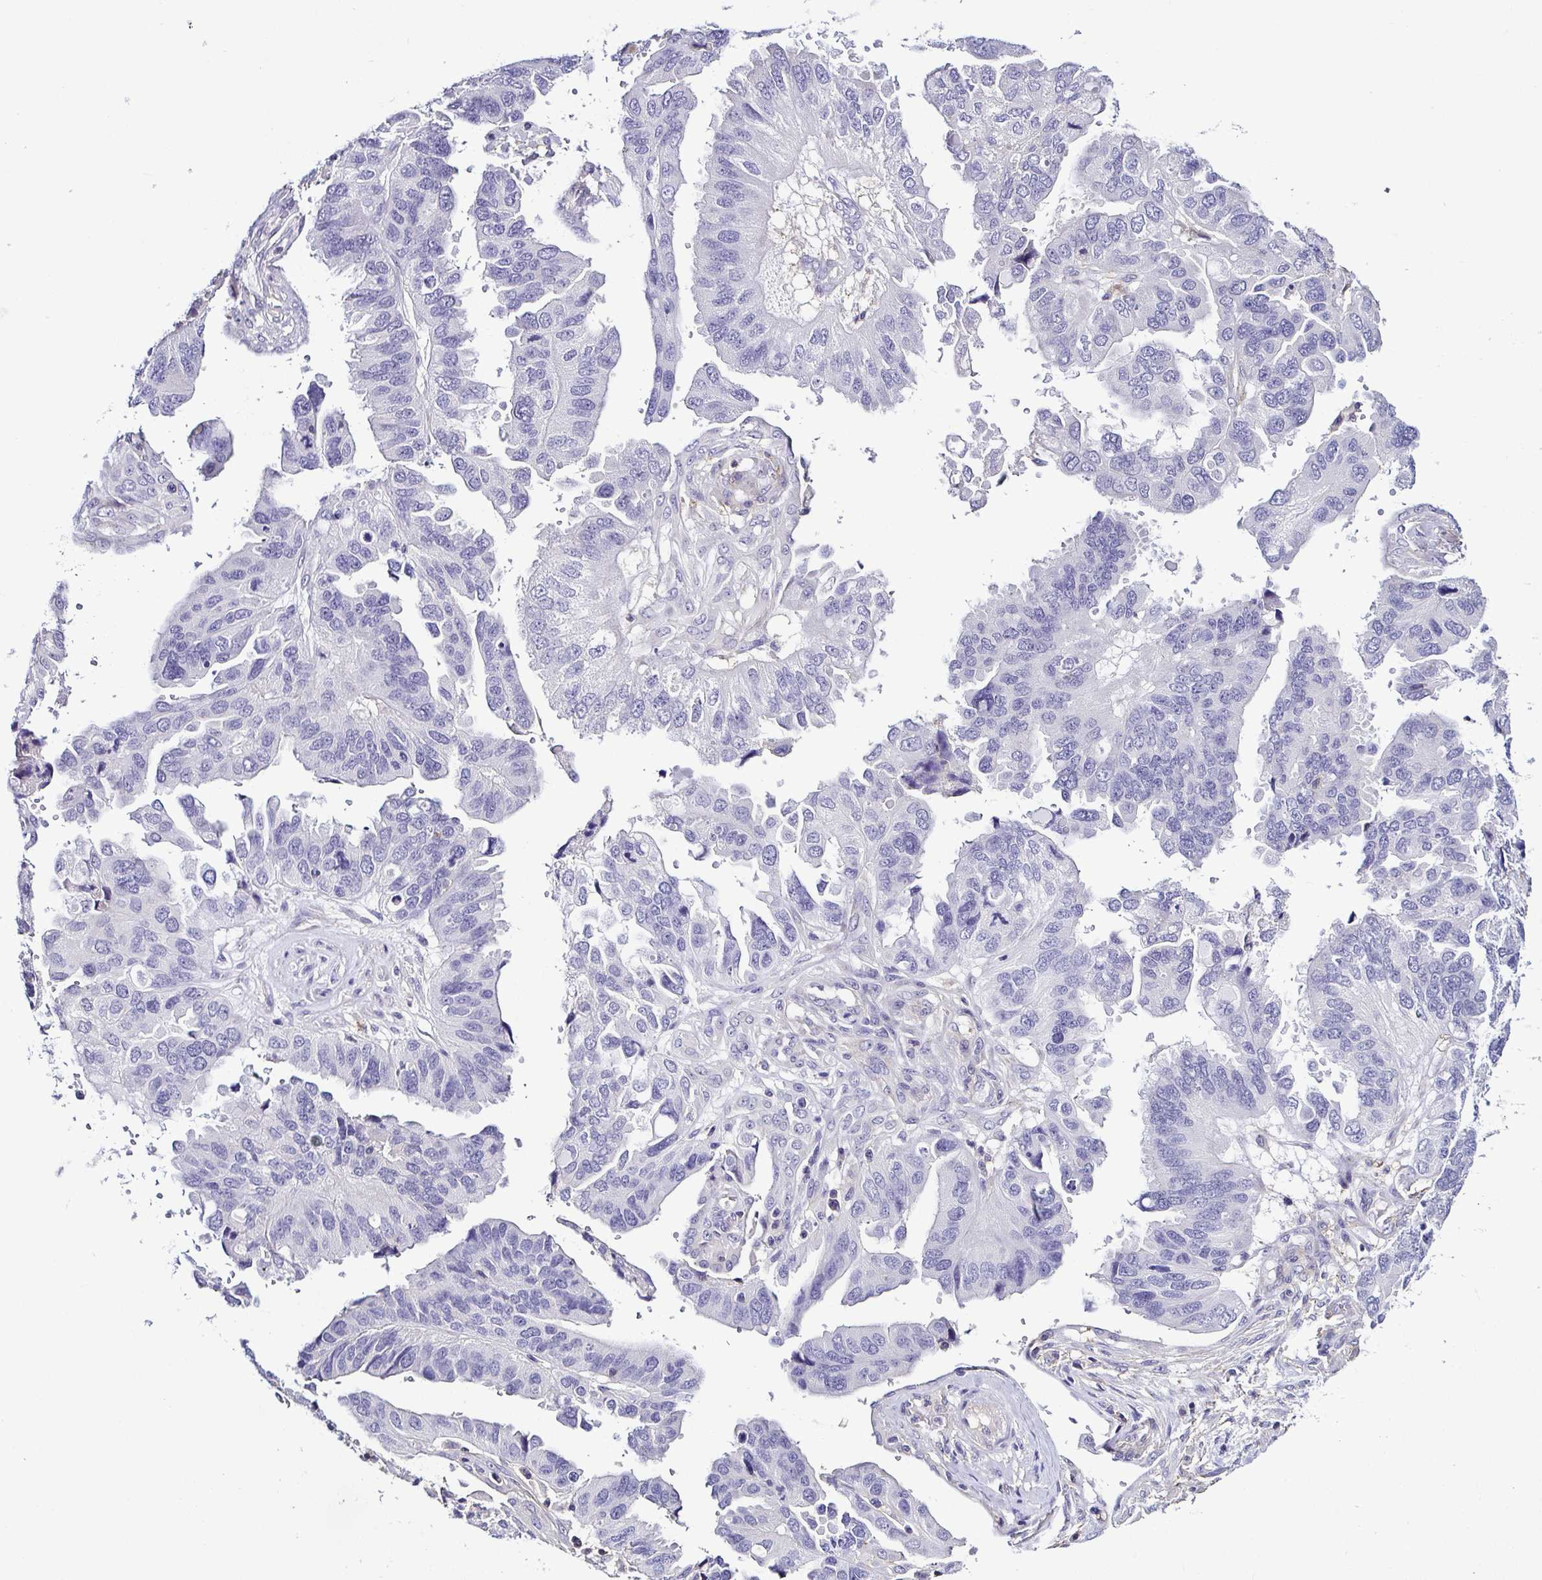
{"staining": {"intensity": "negative", "quantity": "none", "location": "none"}, "tissue": "ovarian cancer", "cell_type": "Tumor cells", "image_type": "cancer", "snomed": [{"axis": "morphology", "description": "Cystadenocarcinoma, serous, NOS"}, {"axis": "topography", "description": "Ovary"}], "caption": "Human ovarian cancer stained for a protein using immunohistochemistry shows no expression in tumor cells.", "gene": "TNNT2", "patient": {"sex": "female", "age": 79}}